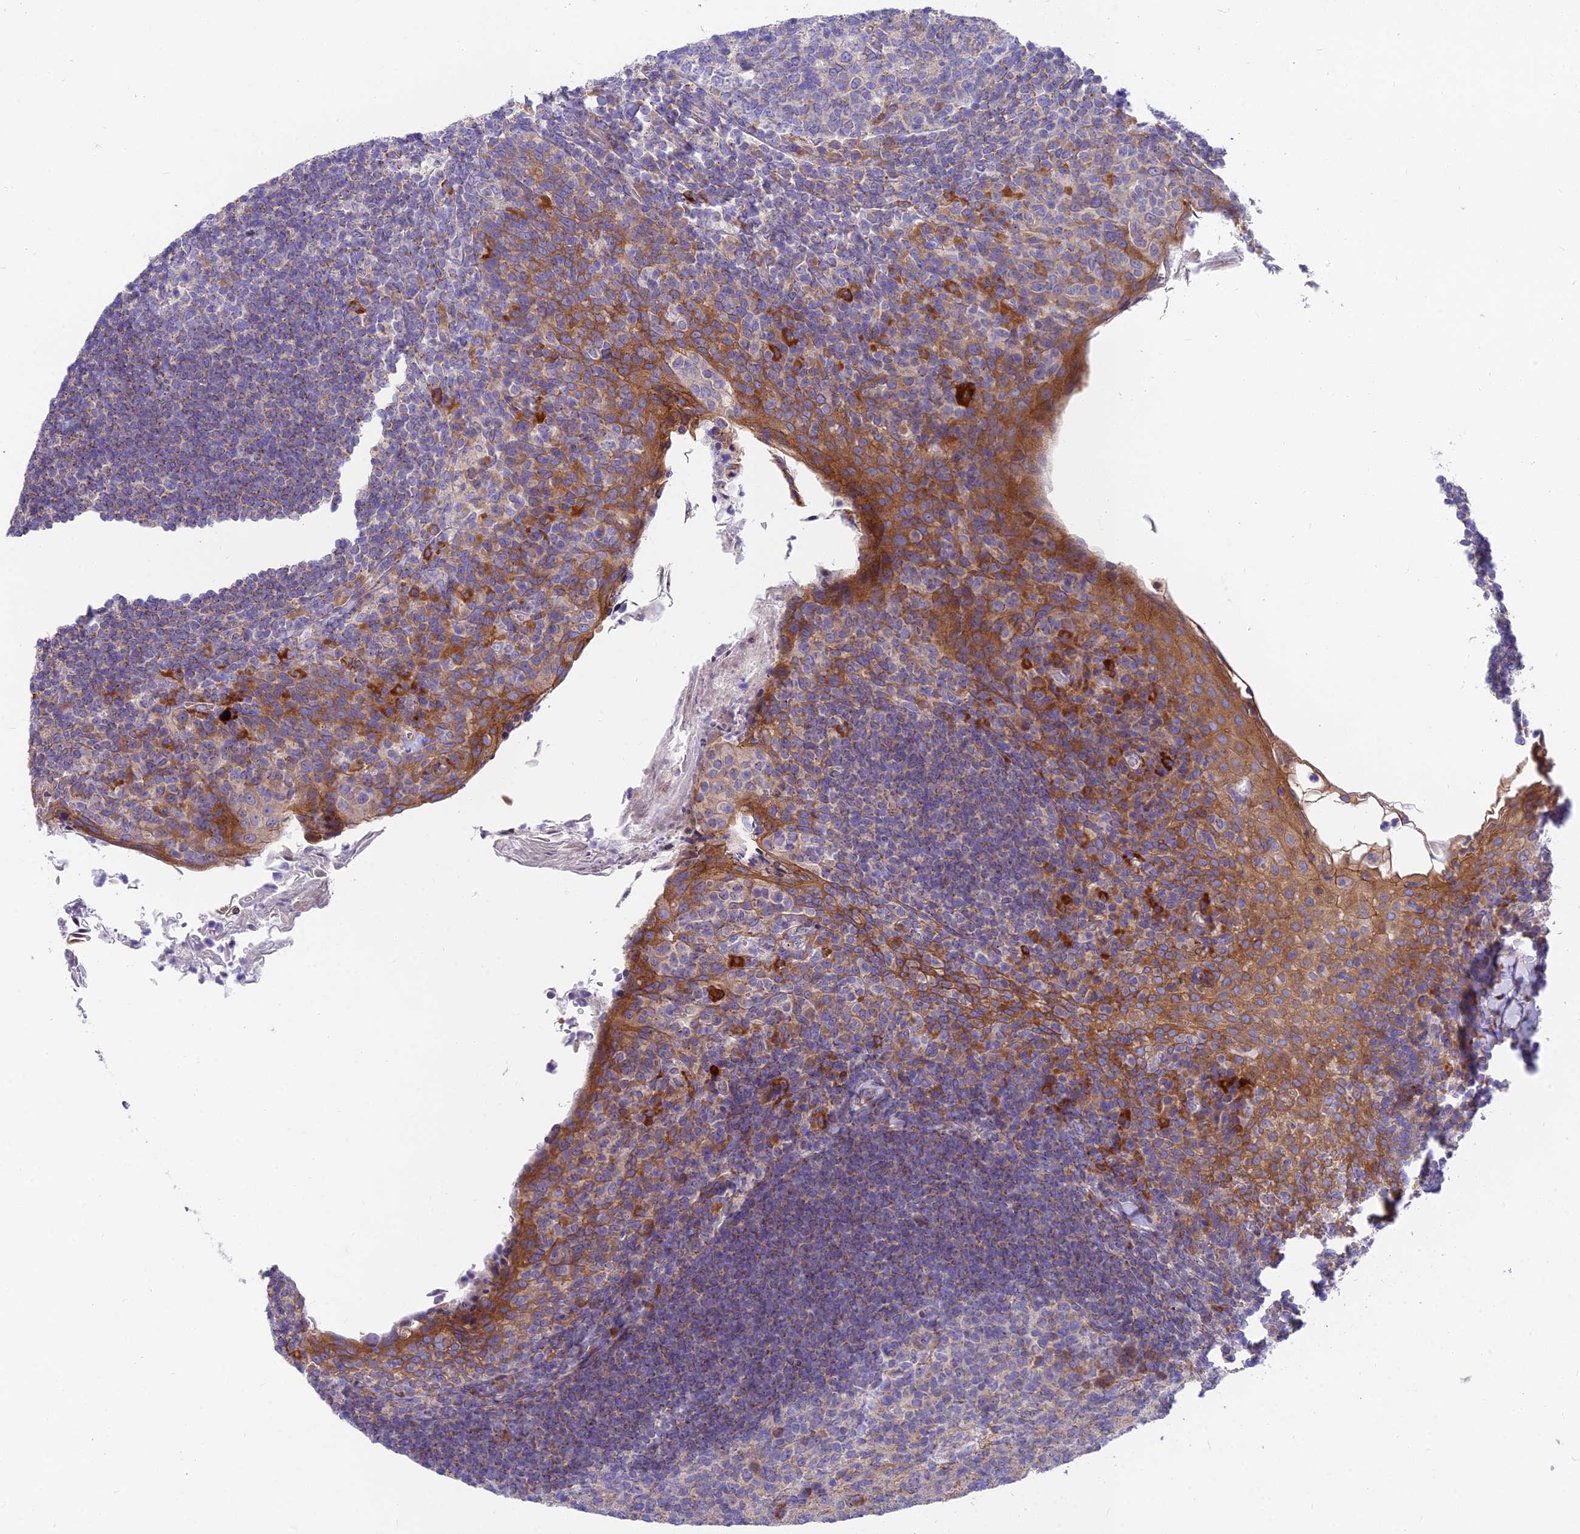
{"staining": {"intensity": "moderate", "quantity": "<25%", "location": "cytoplasmic/membranous"}, "tissue": "tonsil", "cell_type": "Germinal center cells", "image_type": "normal", "snomed": [{"axis": "morphology", "description": "Normal tissue, NOS"}, {"axis": "topography", "description": "Tonsil"}], "caption": "IHC image of normal human tonsil stained for a protein (brown), which exhibits low levels of moderate cytoplasmic/membranous staining in approximately <25% of germinal center cells.", "gene": "MVB12A", "patient": {"sex": "female", "age": 10}}